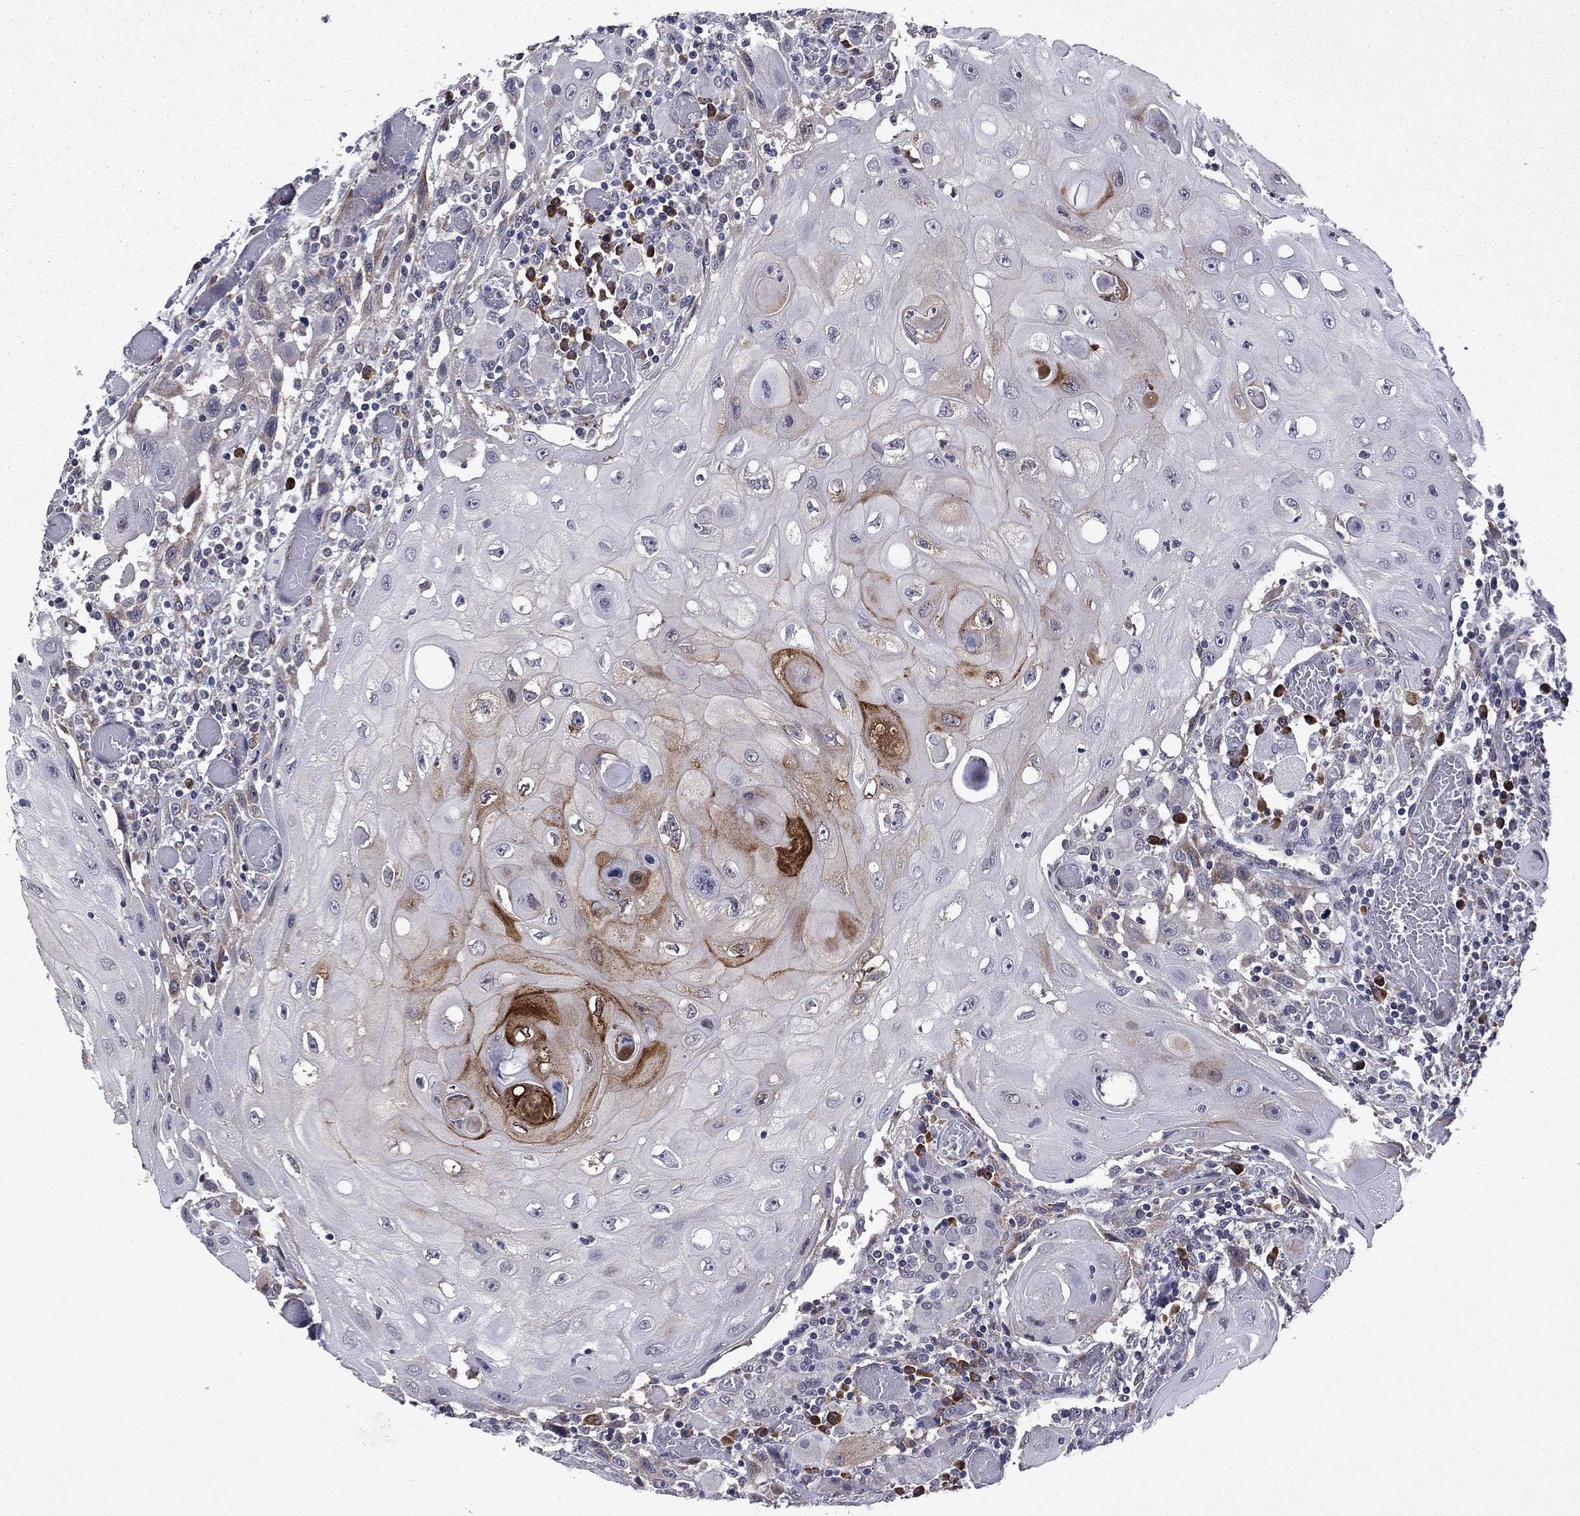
{"staining": {"intensity": "strong", "quantity": "<25%", "location": "cytoplasmic/membranous"}, "tissue": "head and neck cancer", "cell_type": "Tumor cells", "image_type": "cancer", "snomed": [{"axis": "morphology", "description": "Normal tissue, NOS"}, {"axis": "morphology", "description": "Squamous cell carcinoma, NOS"}, {"axis": "topography", "description": "Oral tissue"}, {"axis": "topography", "description": "Head-Neck"}], "caption": "Immunohistochemistry (IHC) histopathology image of head and neck cancer stained for a protein (brown), which exhibits medium levels of strong cytoplasmic/membranous staining in about <25% of tumor cells.", "gene": "ECM1", "patient": {"sex": "male", "age": 71}}